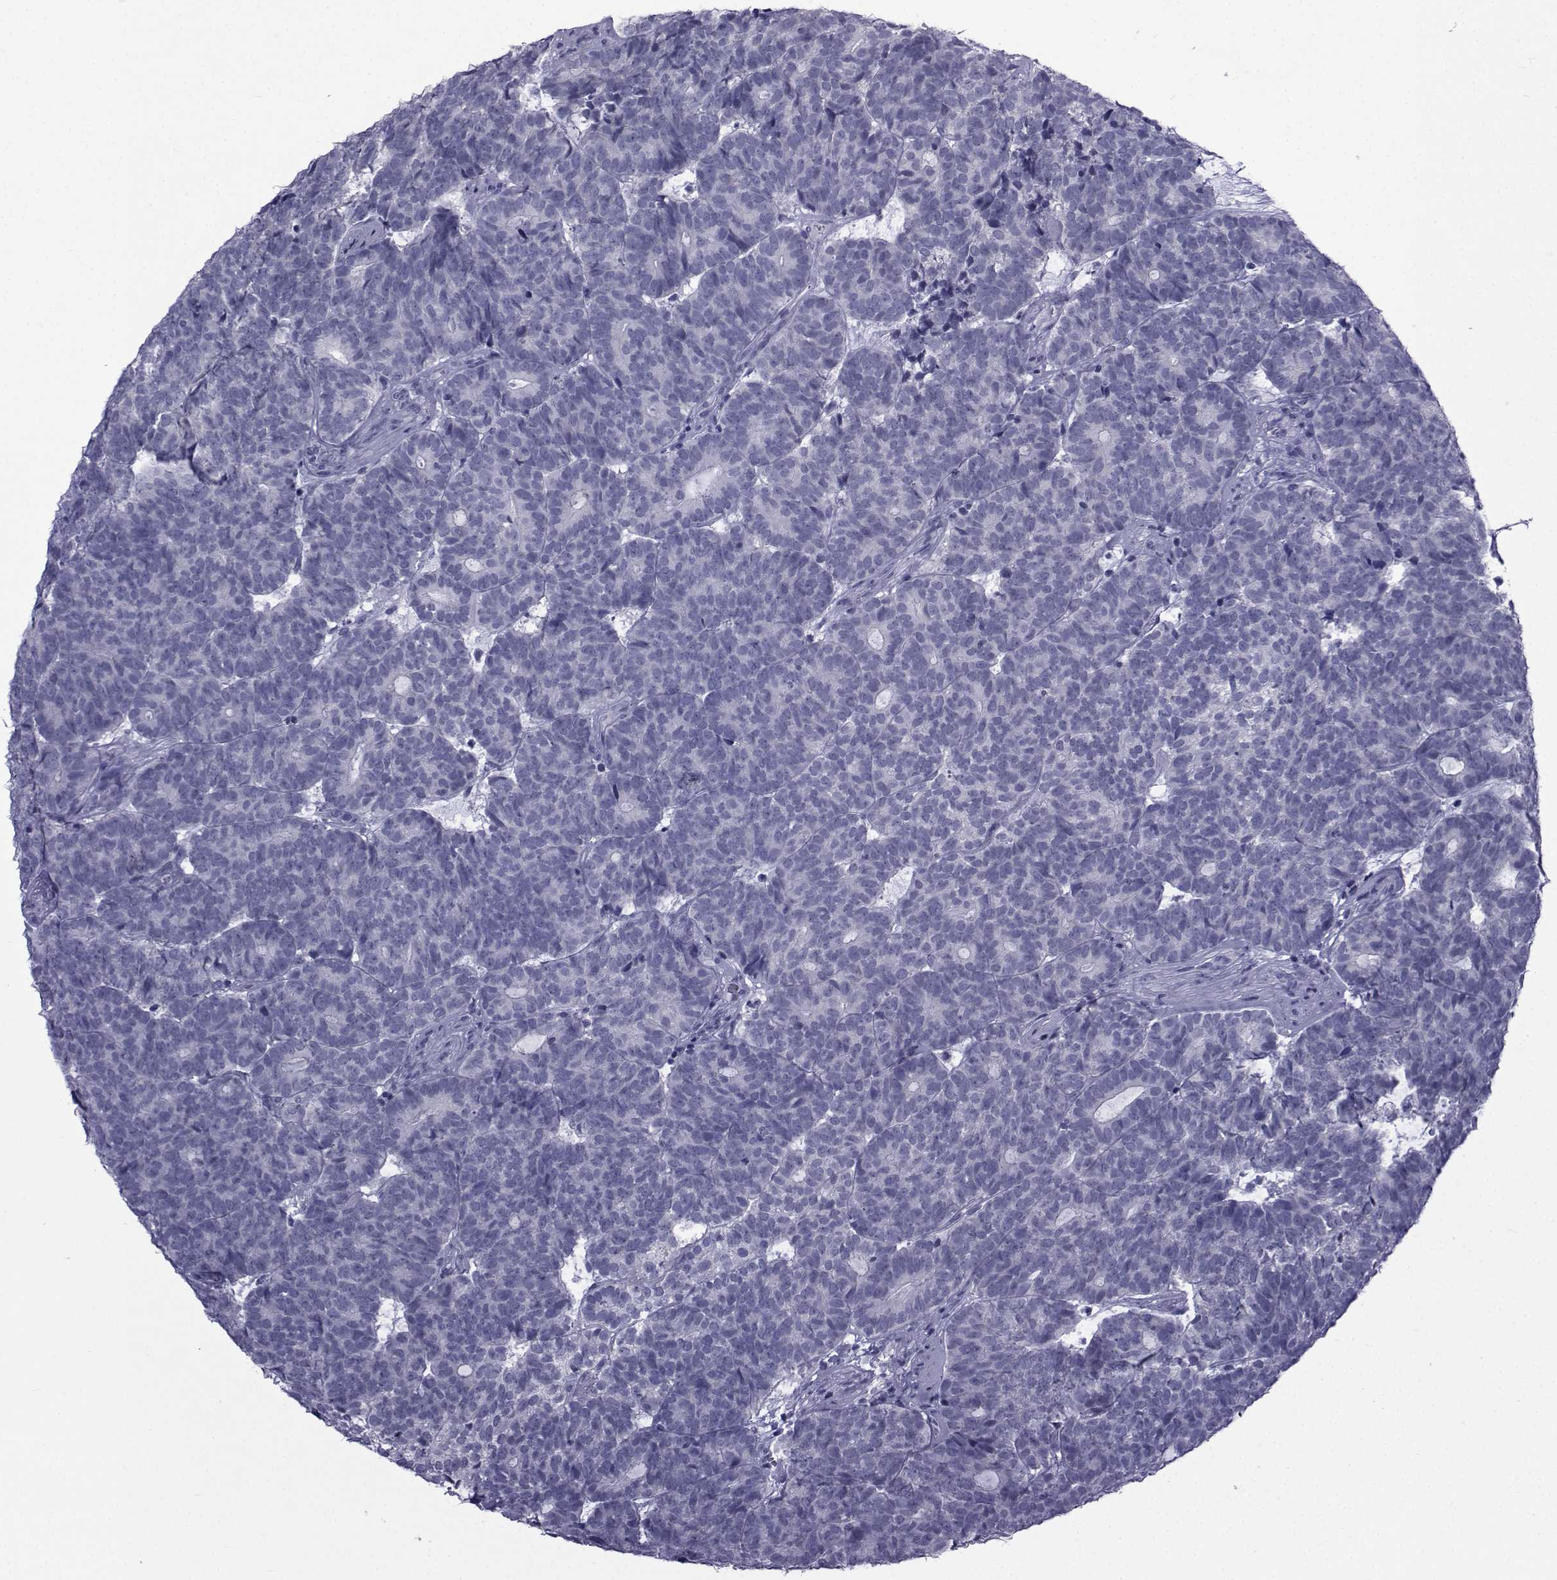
{"staining": {"intensity": "negative", "quantity": "none", "location": "none"}, "tissue": "head and neck cancer", "cell_type": "Tumor cells", "image_type": "cancer", "snomed": [{"axis": "morphology", "description": "Adenocarcinoma, NOS"}, {"axis": "topography", "description": "Head-Neck"}], "caption": "Head and neck adenocarcinoma was stained to show a protein in brown. There is no significant positivity in tumor cells. (Brightfield microscopy of DAB (3,3'-diaminobenzidine) immunohistochemistry (IHC) at high magnification).", "gene": "PDE6H", "patient": {"sex": "female", "age": 81}}